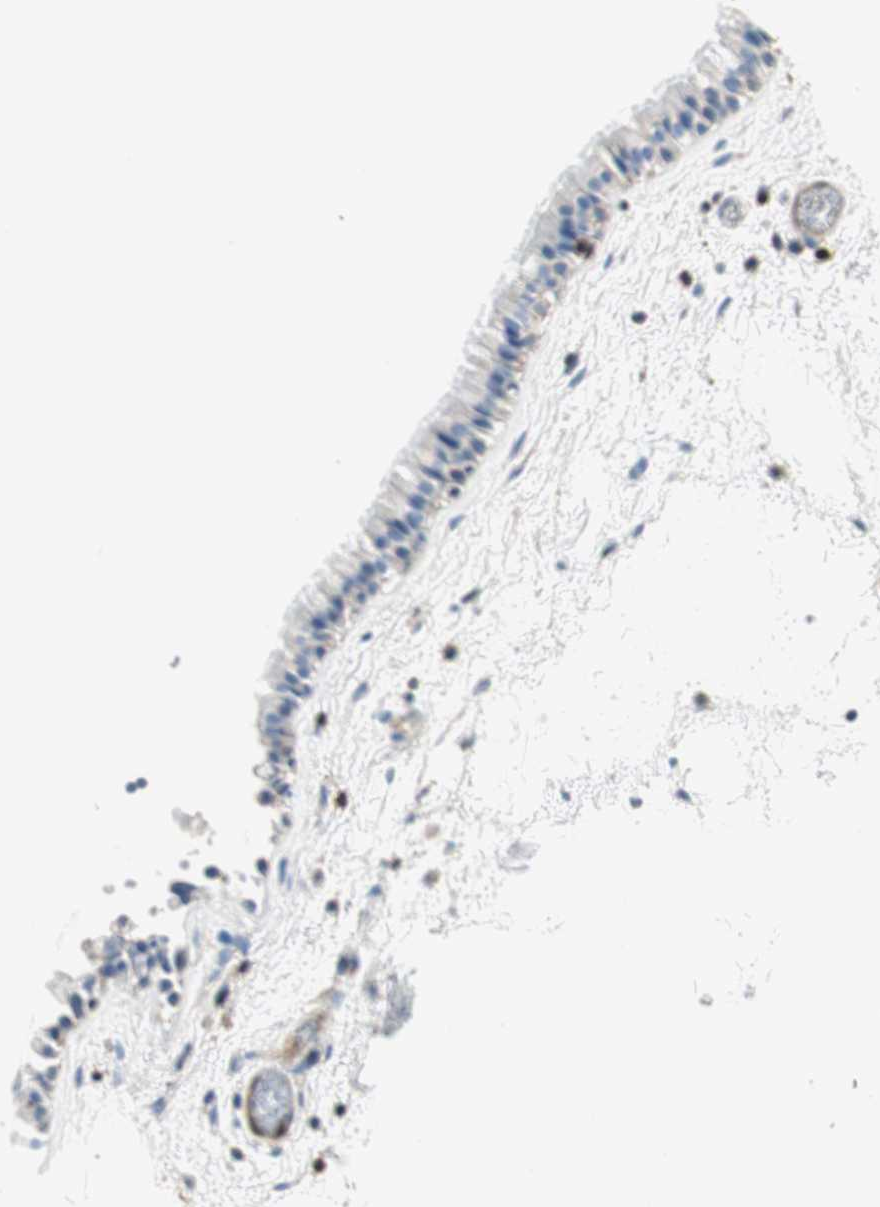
{"staining": {"intensity": "negative", "quantity": "none", "location": "none"}, "tissue": "nasopharynx", "cell_type": "Respiratory epithelial cells", "image_type": "normal", "snomed": [{"axis": "morphology", "description": "Normal tissue, NOS"}, {"axis": "morphology", "description": "Inflammation, NOS"}, {"axis": "topography", "description": "Nasopharynx"}], "caption": "IHC of normal human nasopharynx displays no positivity in respiratory epithelial cells.", "gene": "COTL1", "patient": {"sex": "male", "age": 48}}